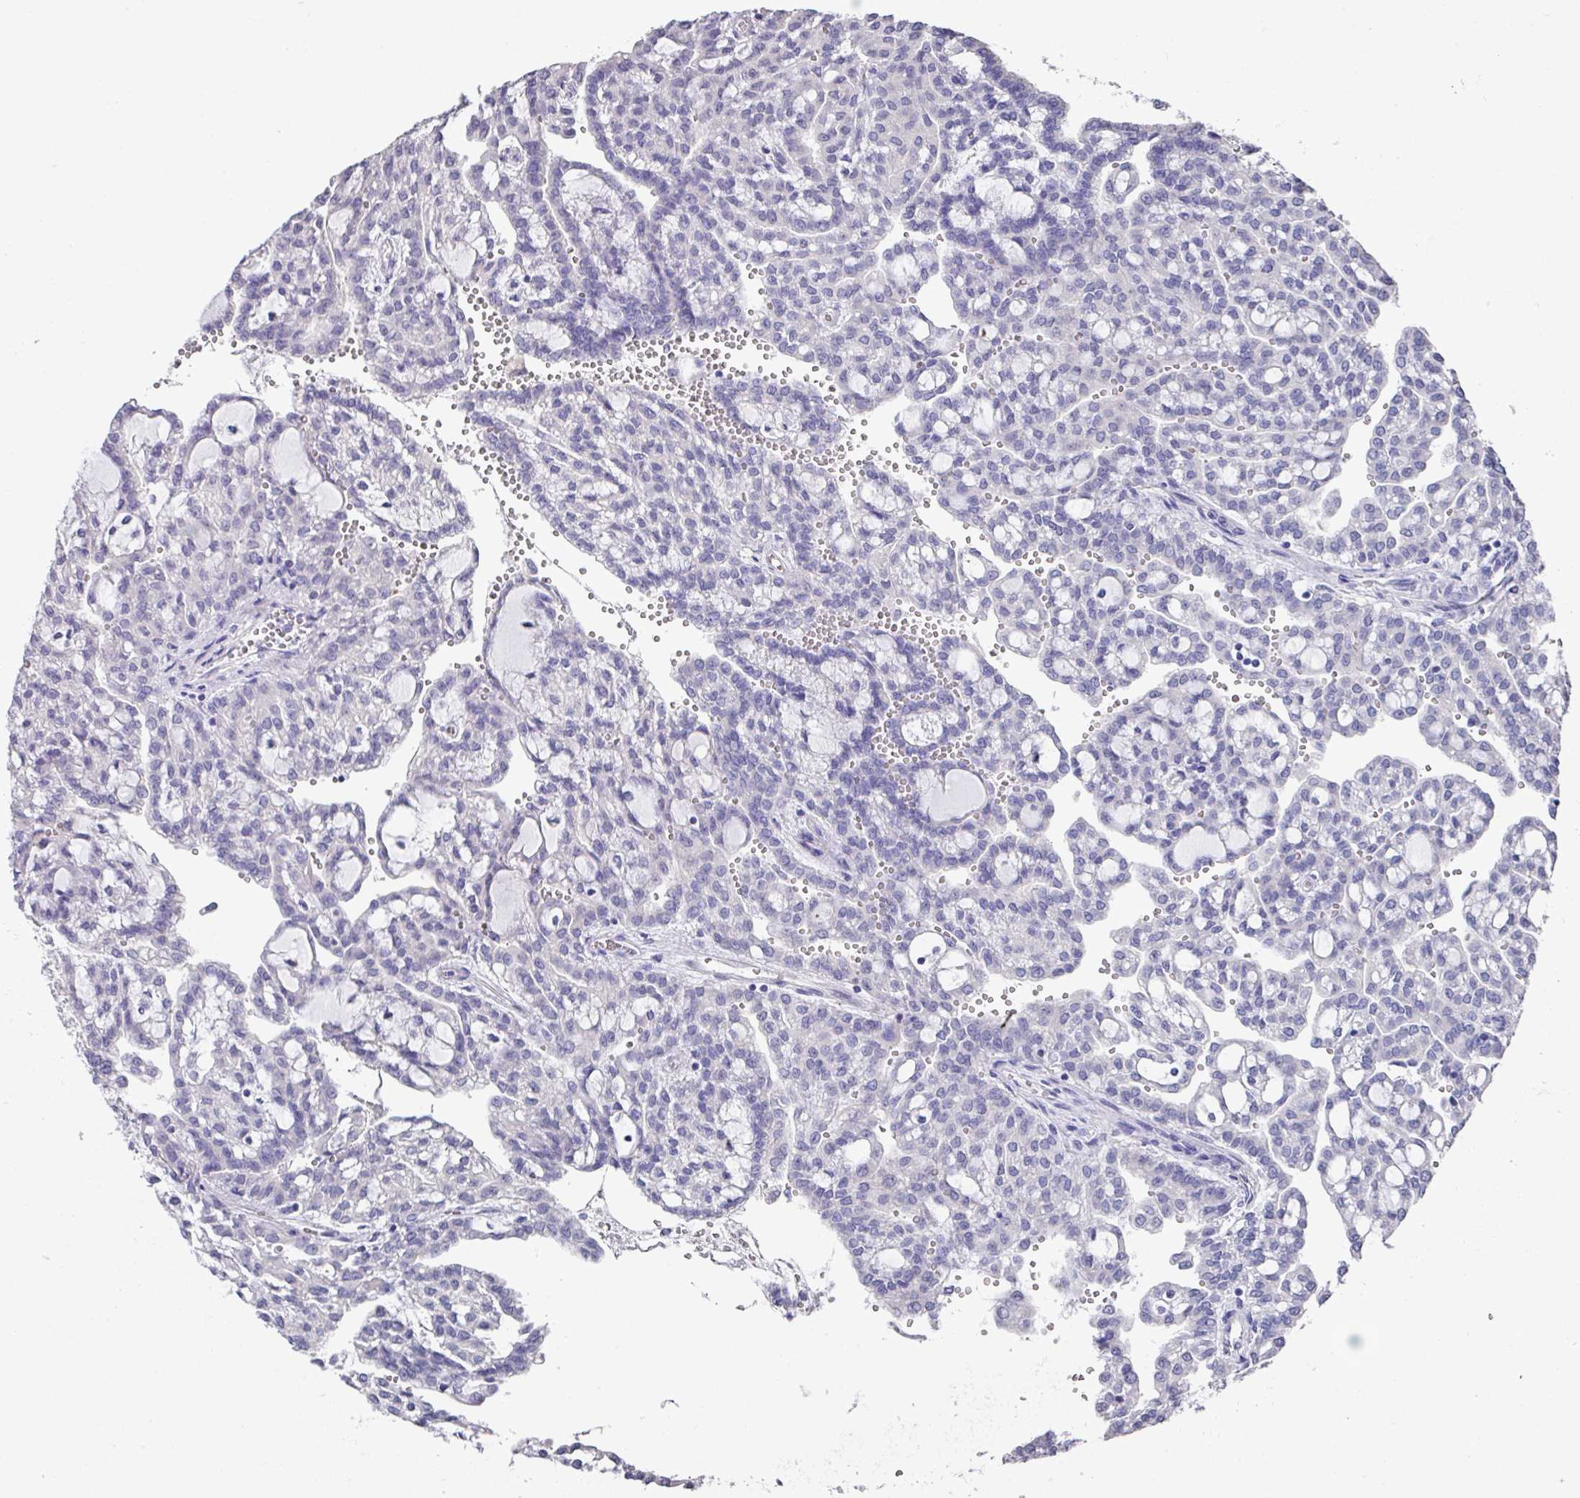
{"staining": {"intensity": "negative", "quantity": "none", "location": "none"}, "tissue": "renal cancer", "cell_type": "Tumor cells", "image_type": "cancer", "snomed": [{"axis": "morphology", "description": "Adenocarcinoma, NOS"}, {"axis": "topography", "description": "Kidney"}], "caption": "Renal adenocarcinoma was stained to show a protein in brown. There is no significant staining in tumor cells.", "gene": "DAZL", "patient": {"sex": "male", "age": 63}}